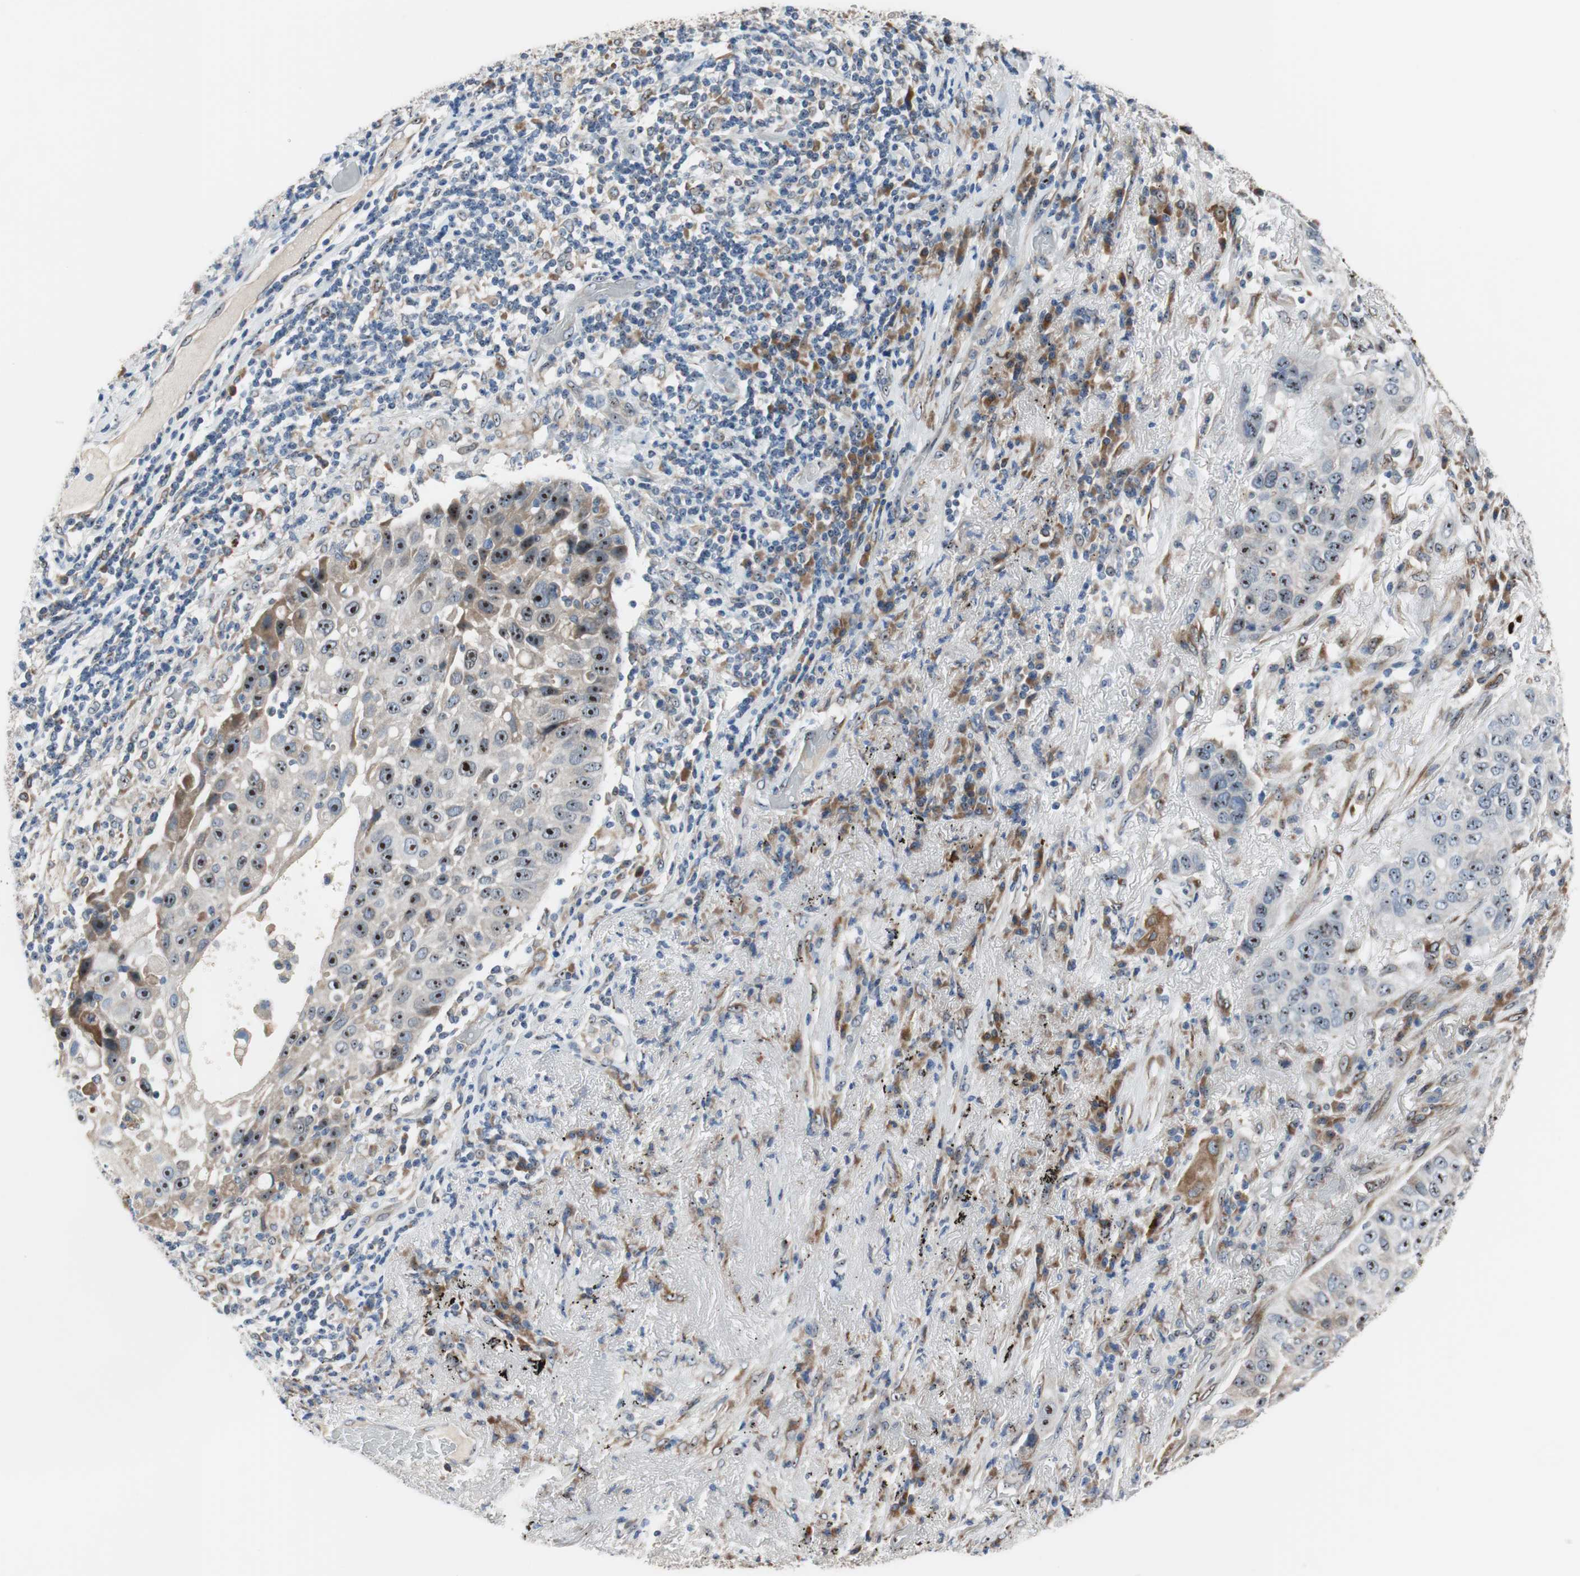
{"staining": {"intensity": "weak", "quantity": ">75%", "location": "cytoplasmic/membranous,nuclear"}, "tissue": "lung cancer", "cell_type": "Tumor cells", "image_type": "cancer", "snomed": [{"axis": "morphology", "description": "Squamous cell carcinoma, NOS"}, {"axis": "topography", "description": "Lung"}], "caption": "Lung cancer stained for a protein reveals weak cytoplasmic/membranous and nuclear positivity in tumor cells.", "gene": "TMED7", "patient": {"sex": "male", "age": 57}}